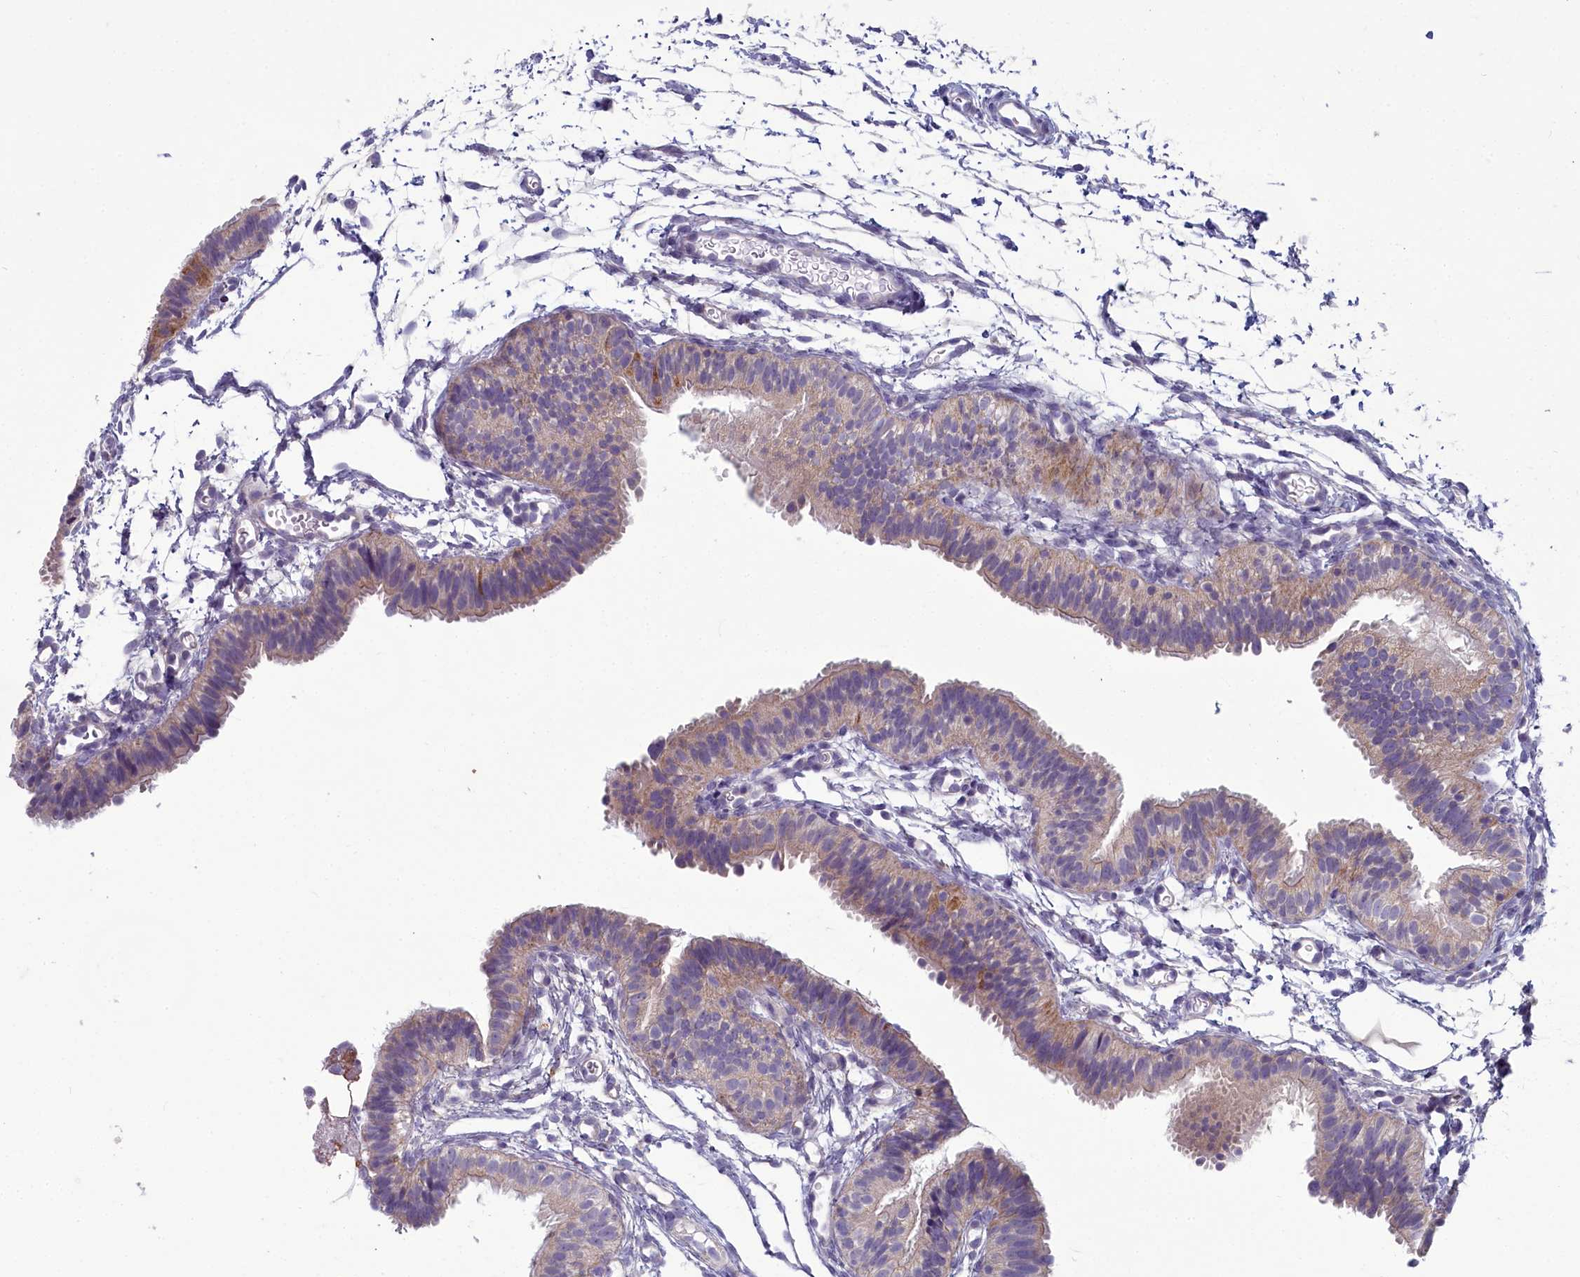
{"staining": {"intensity": "weak", "quantity": "25%-75%", "location": "cytoplasmic/membranous"}, "tissue": "fallopian tube", "cell_type": "Glandular cells", "image_type": "normal", "snomed": [{"axis": "morphology", "description": "Normal tissue, NOS"}, {"axis": "topography", "description": "Fallopian tube"}], "caption": "This histopathology image reveals normal fallopian tube stained with immunohistochemistry (IHC) to label a protein in brown. The cytoplasmic/membranous of glandular cells show weak positivity for the protein. Nuclei are counter-stained blue.", "gene": "INSYN2A", "patient": {"sex": "female", "age": 35}}